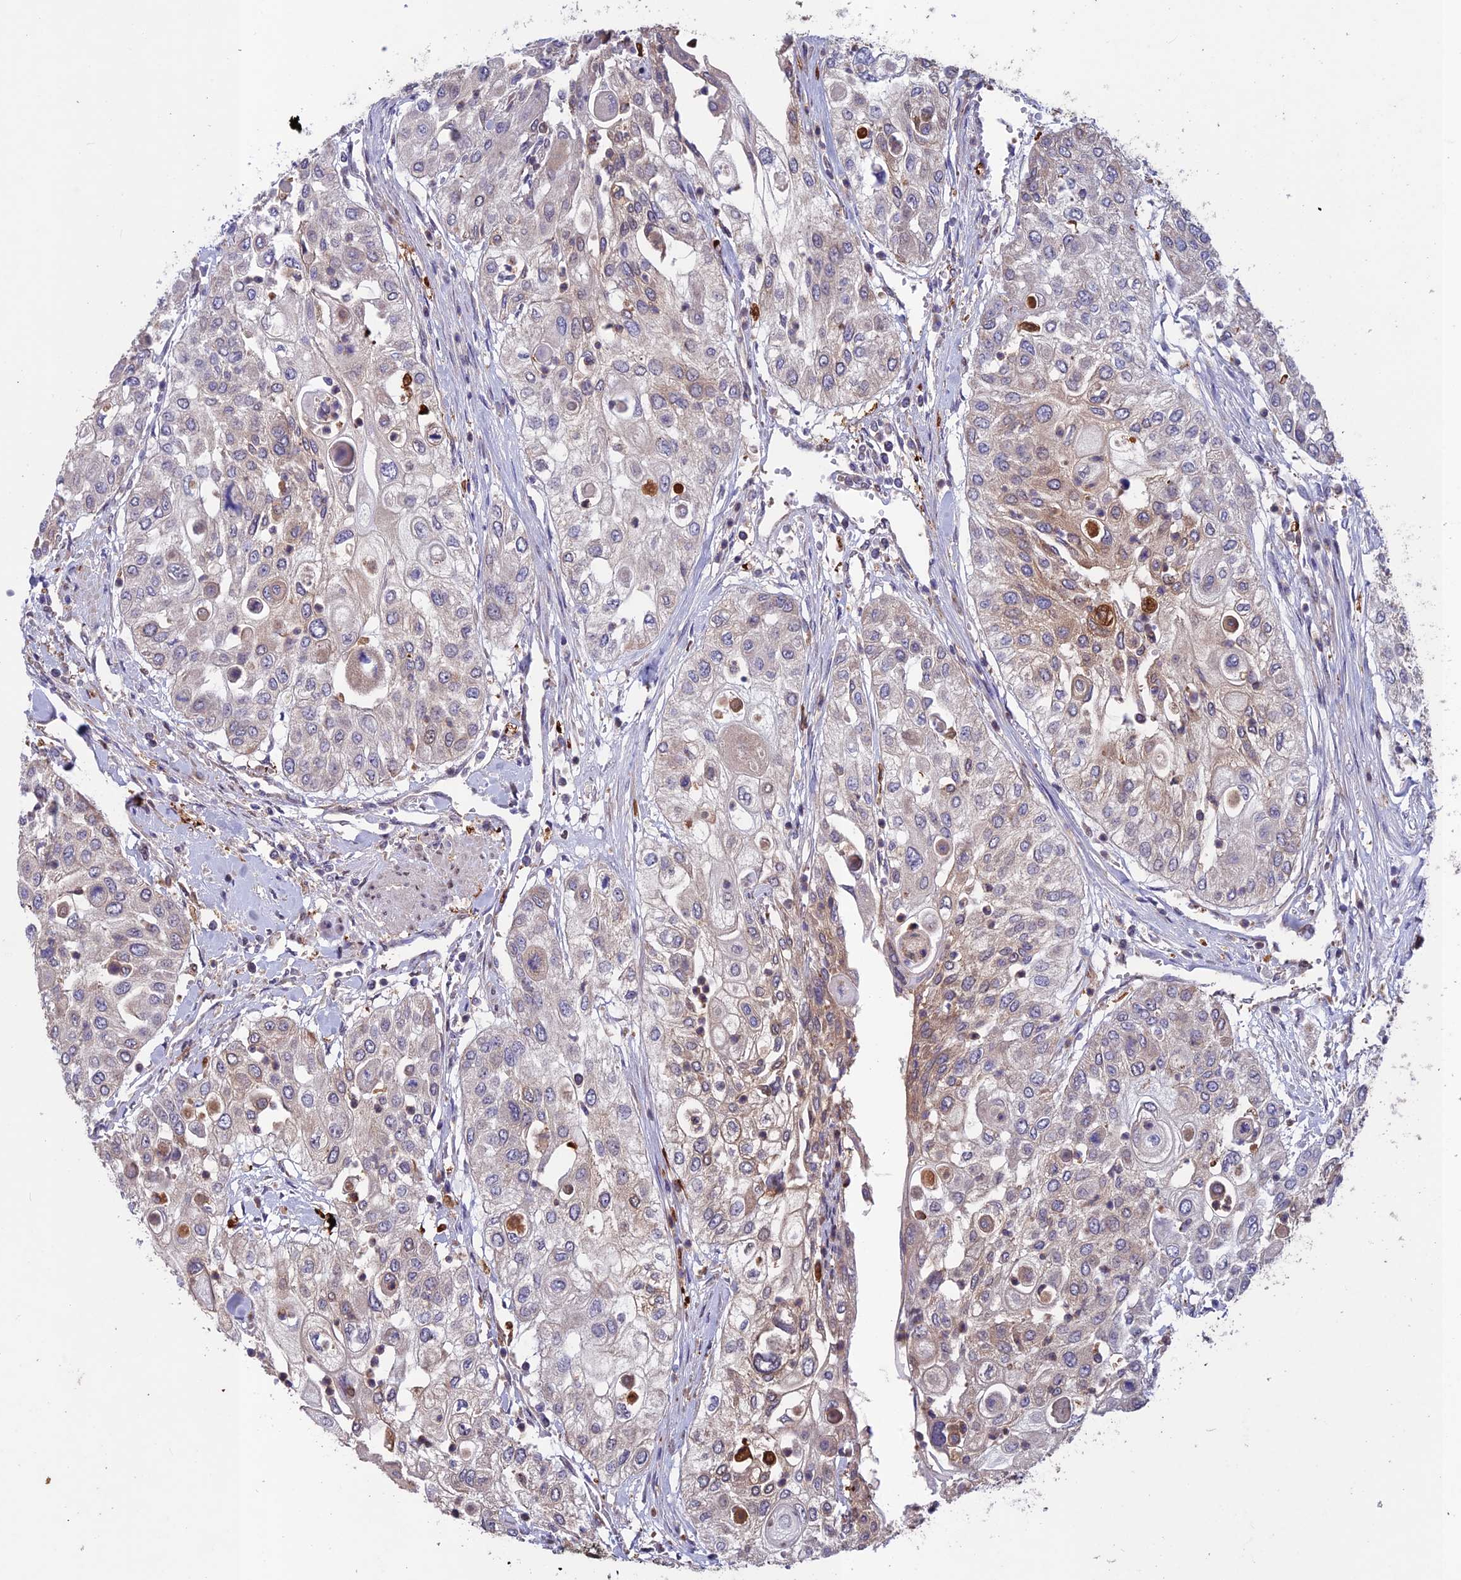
{"staining": {"intensity": "weak", "quantity": "<25%", "location": "cytoplasmic/membranous"}, "tissue": "urothelial cancer", "cell_type": "Tumor cells", "image_type": "cancer", "snomed": [{"axis": "morphology", "description": "Urothelial carcinoma, High grade"}, {"axis": "topography", "description": "Urinary bladder"}], "caption": "This is an immunohistochemistry micrograph of urothelial cancer. There is no staining in tumor cells.", "gene": "MAST2", "patient": {"sex": "female", "age": 79}}